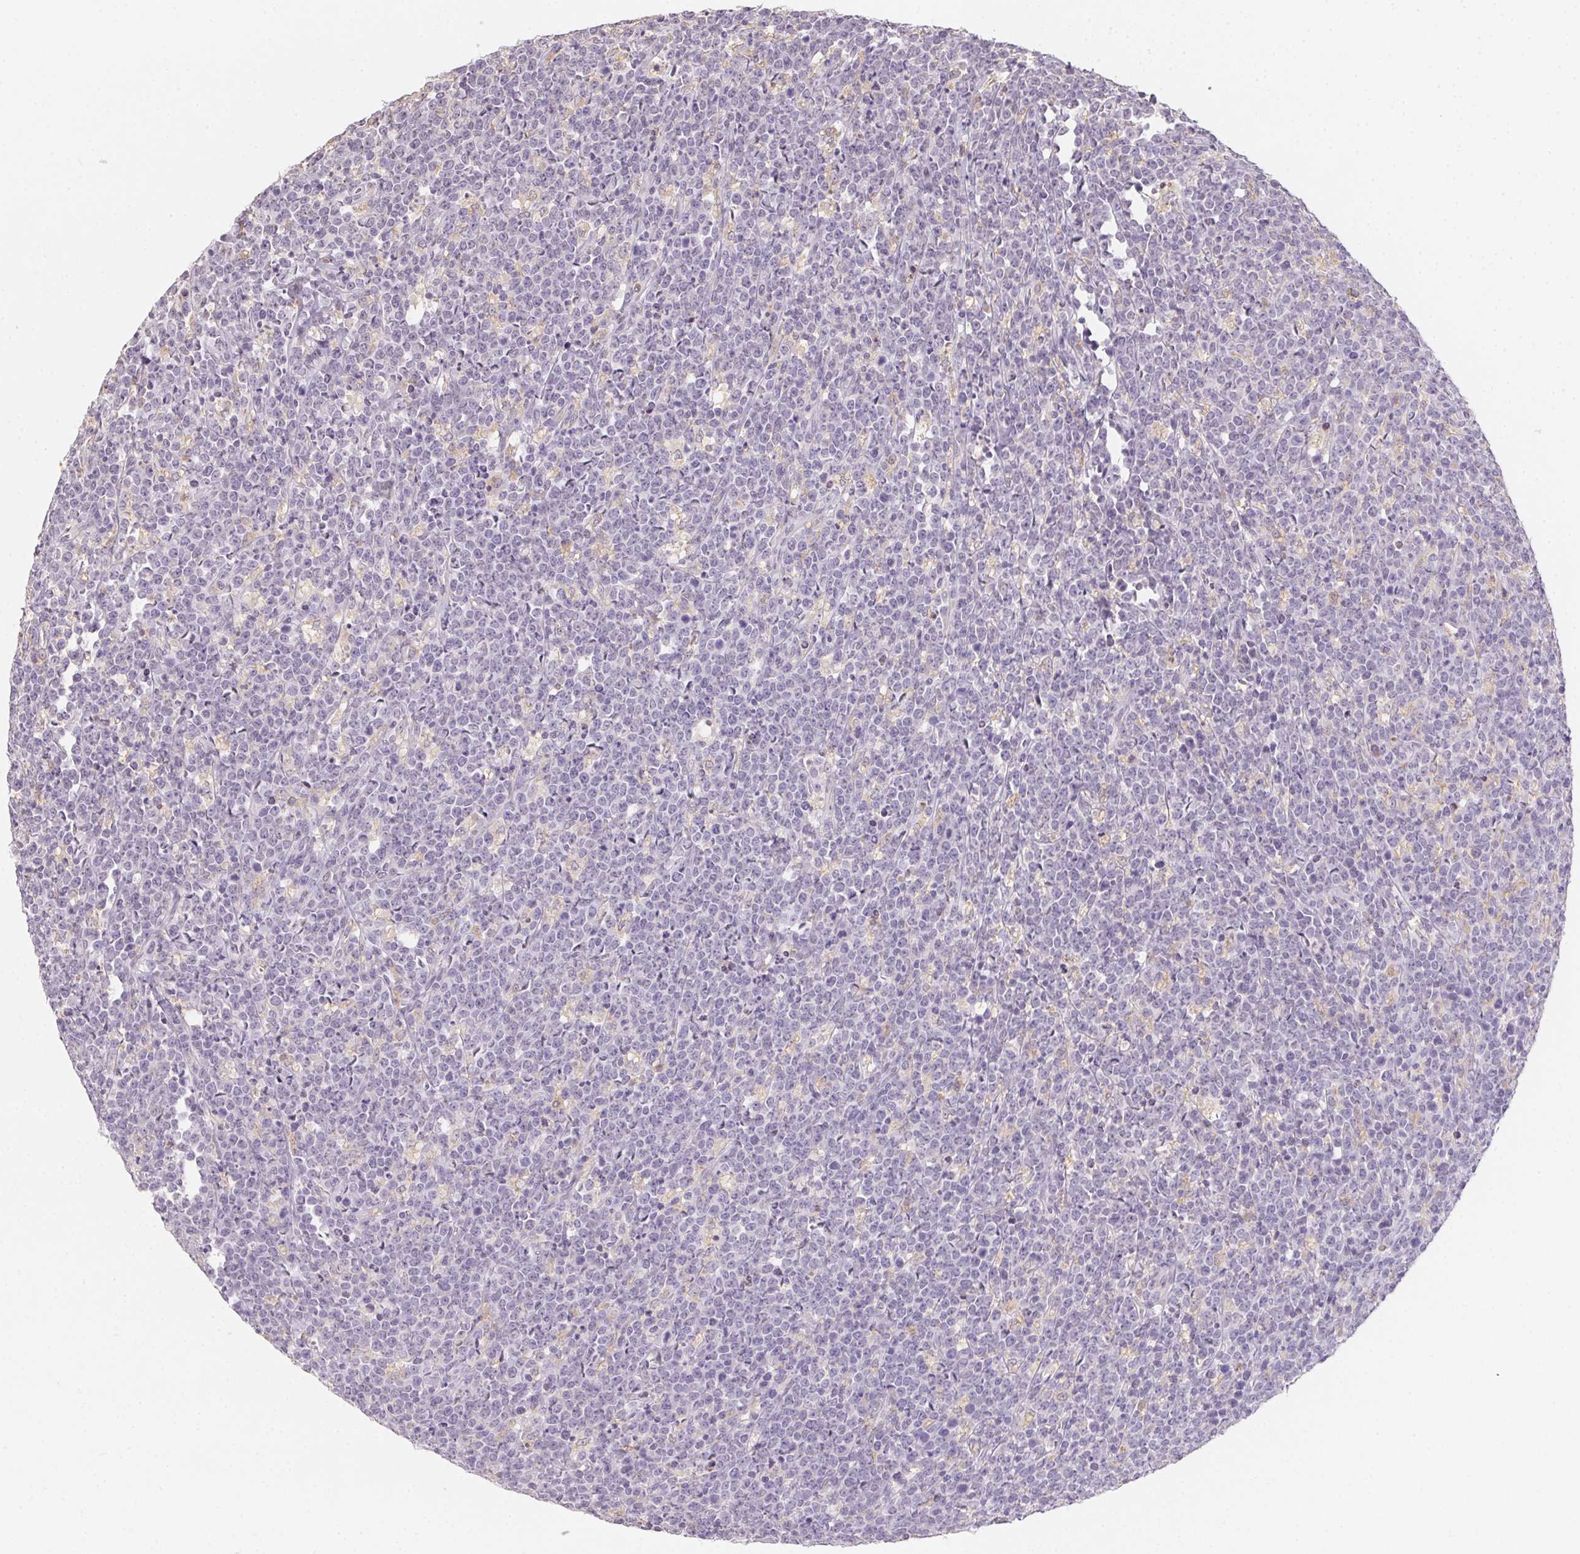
{"staining": {"intensity": "negative", "quantity": "none", "location": "none"}, "tissue": "lymphoma", "cell_type": "Tumor cells", "image_type": "cancer", "snomed": [{"axis": "morphology", "description": "Malignant lymphoma, non-Hodgkin's type, High grade"}, {"axis": "topography", "description": "Small intestine"}], "caption": "An immunohistochemistry histopathology image of lymphoma is shown. There is no staining in tumor cells of lymphoma.", "gene": "SLC6A18", "patient": {"sex": "female", "age": 56}}